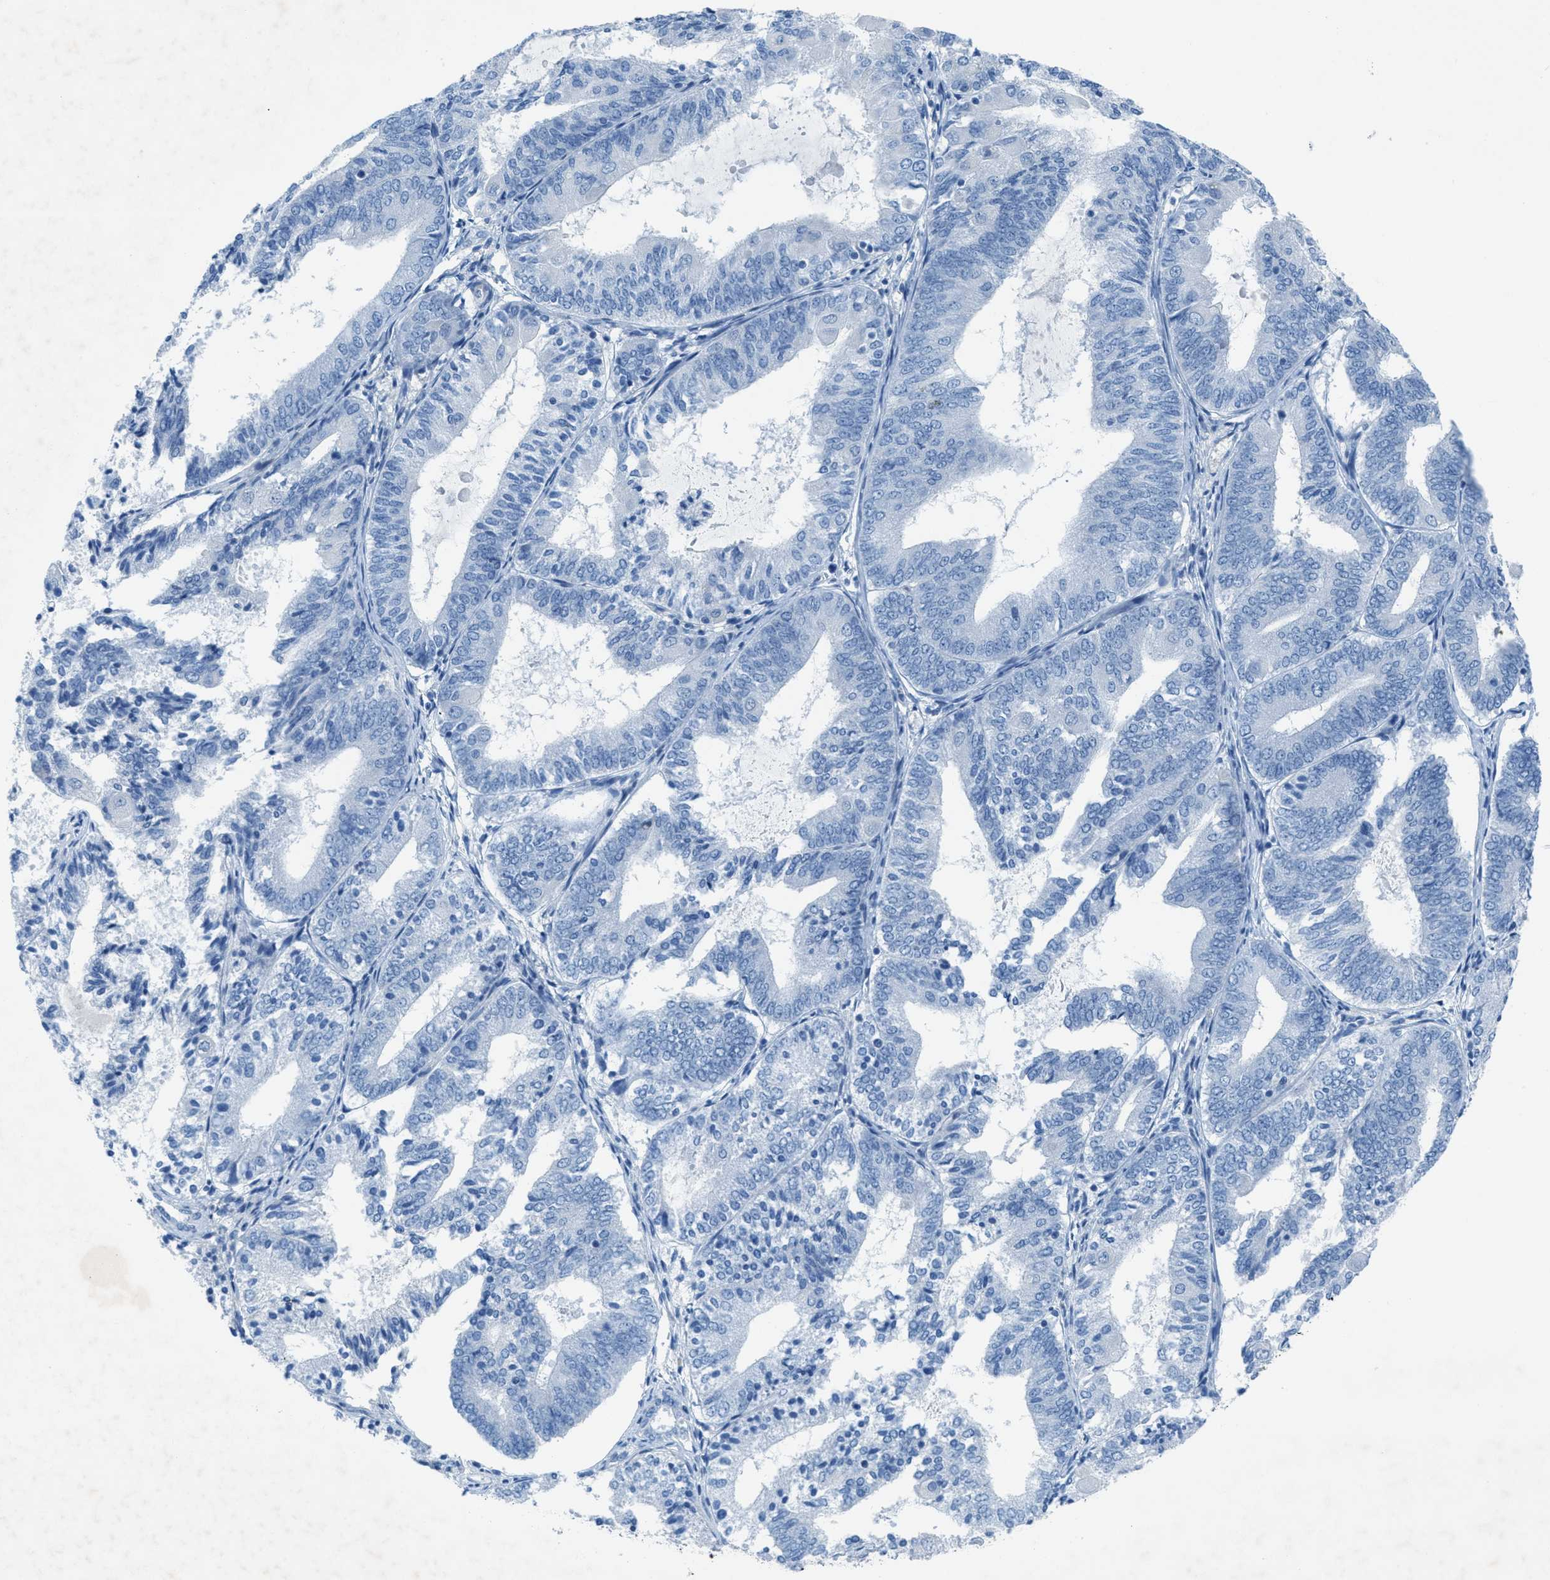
{"staining": {"intensity": "negative", "quantity": "none", "location": "none"}, "tissue": "endometrial cancer", "cell_type": "Tumor cells", "image_type": "cancer", "snomed": [{"axis": "morphology", "description": "Adenocarcinoma, NOS"}, {"axis": "topography", "description": "Endometrium"}], "caption": "This micrograph is of endometrial cancer stained with IHC to label a protein in brown with the nuclei are counter-stained blue. There is no staining in tumor cells.", "gene": "GALNT17", "patient": {"sex": "female", "age": 81}}